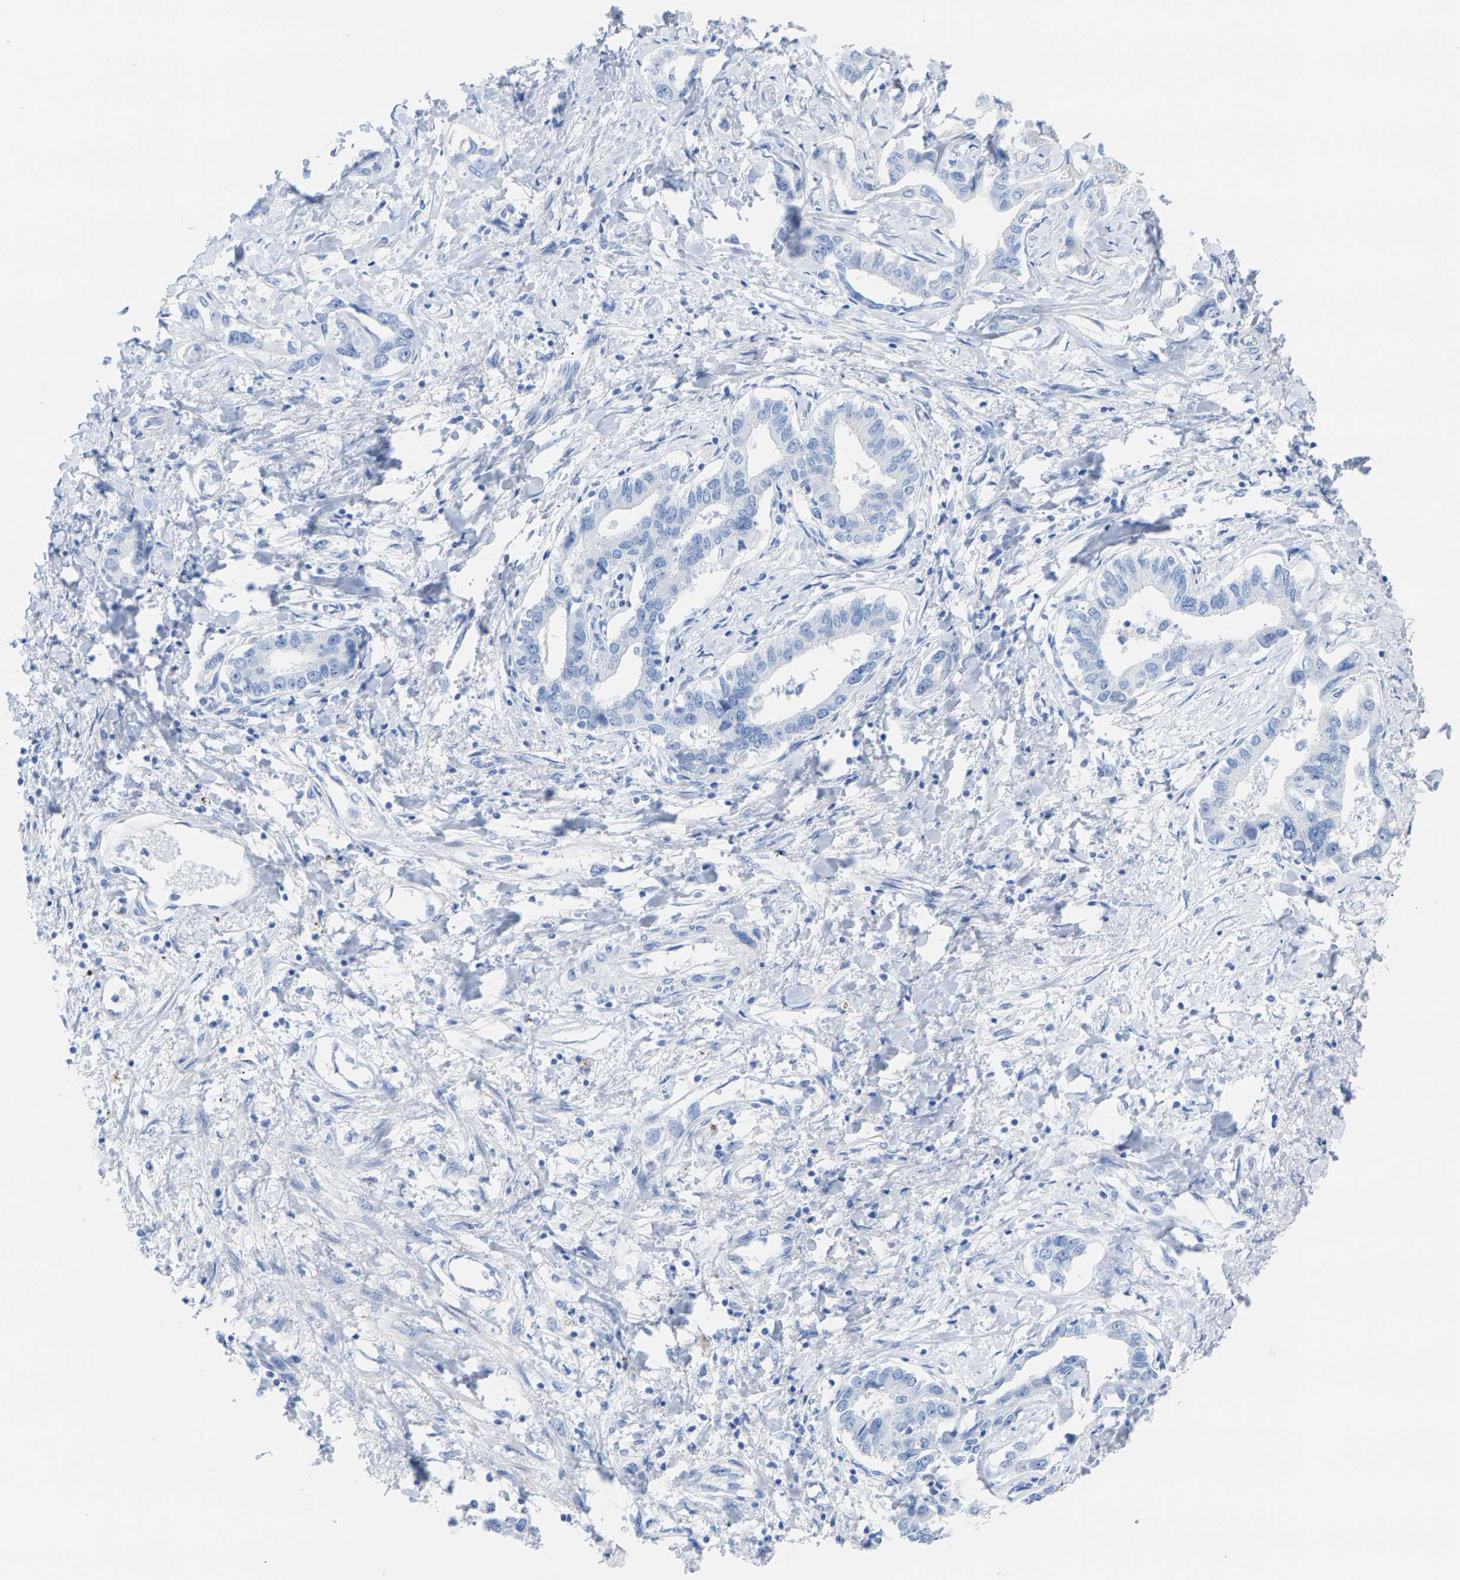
{"staining": {"intensity": "negative", "quantity": "none", "location": "none"}, "tissue": "liver cancer", "cell_type": "Tumor cells", "image_type": "cancer", "snomed": [{"axis": "morphology", "description": "Cholangiocarcinoma"}, {"axis": "topography", "description": "Liver"}], "caption": "Immunohistochemistry of liver cholangiocarcinoma demonstrates no staining in tumor cells.", "gene": "CPA1", "patient": {"sex": "male", "age": 59}}